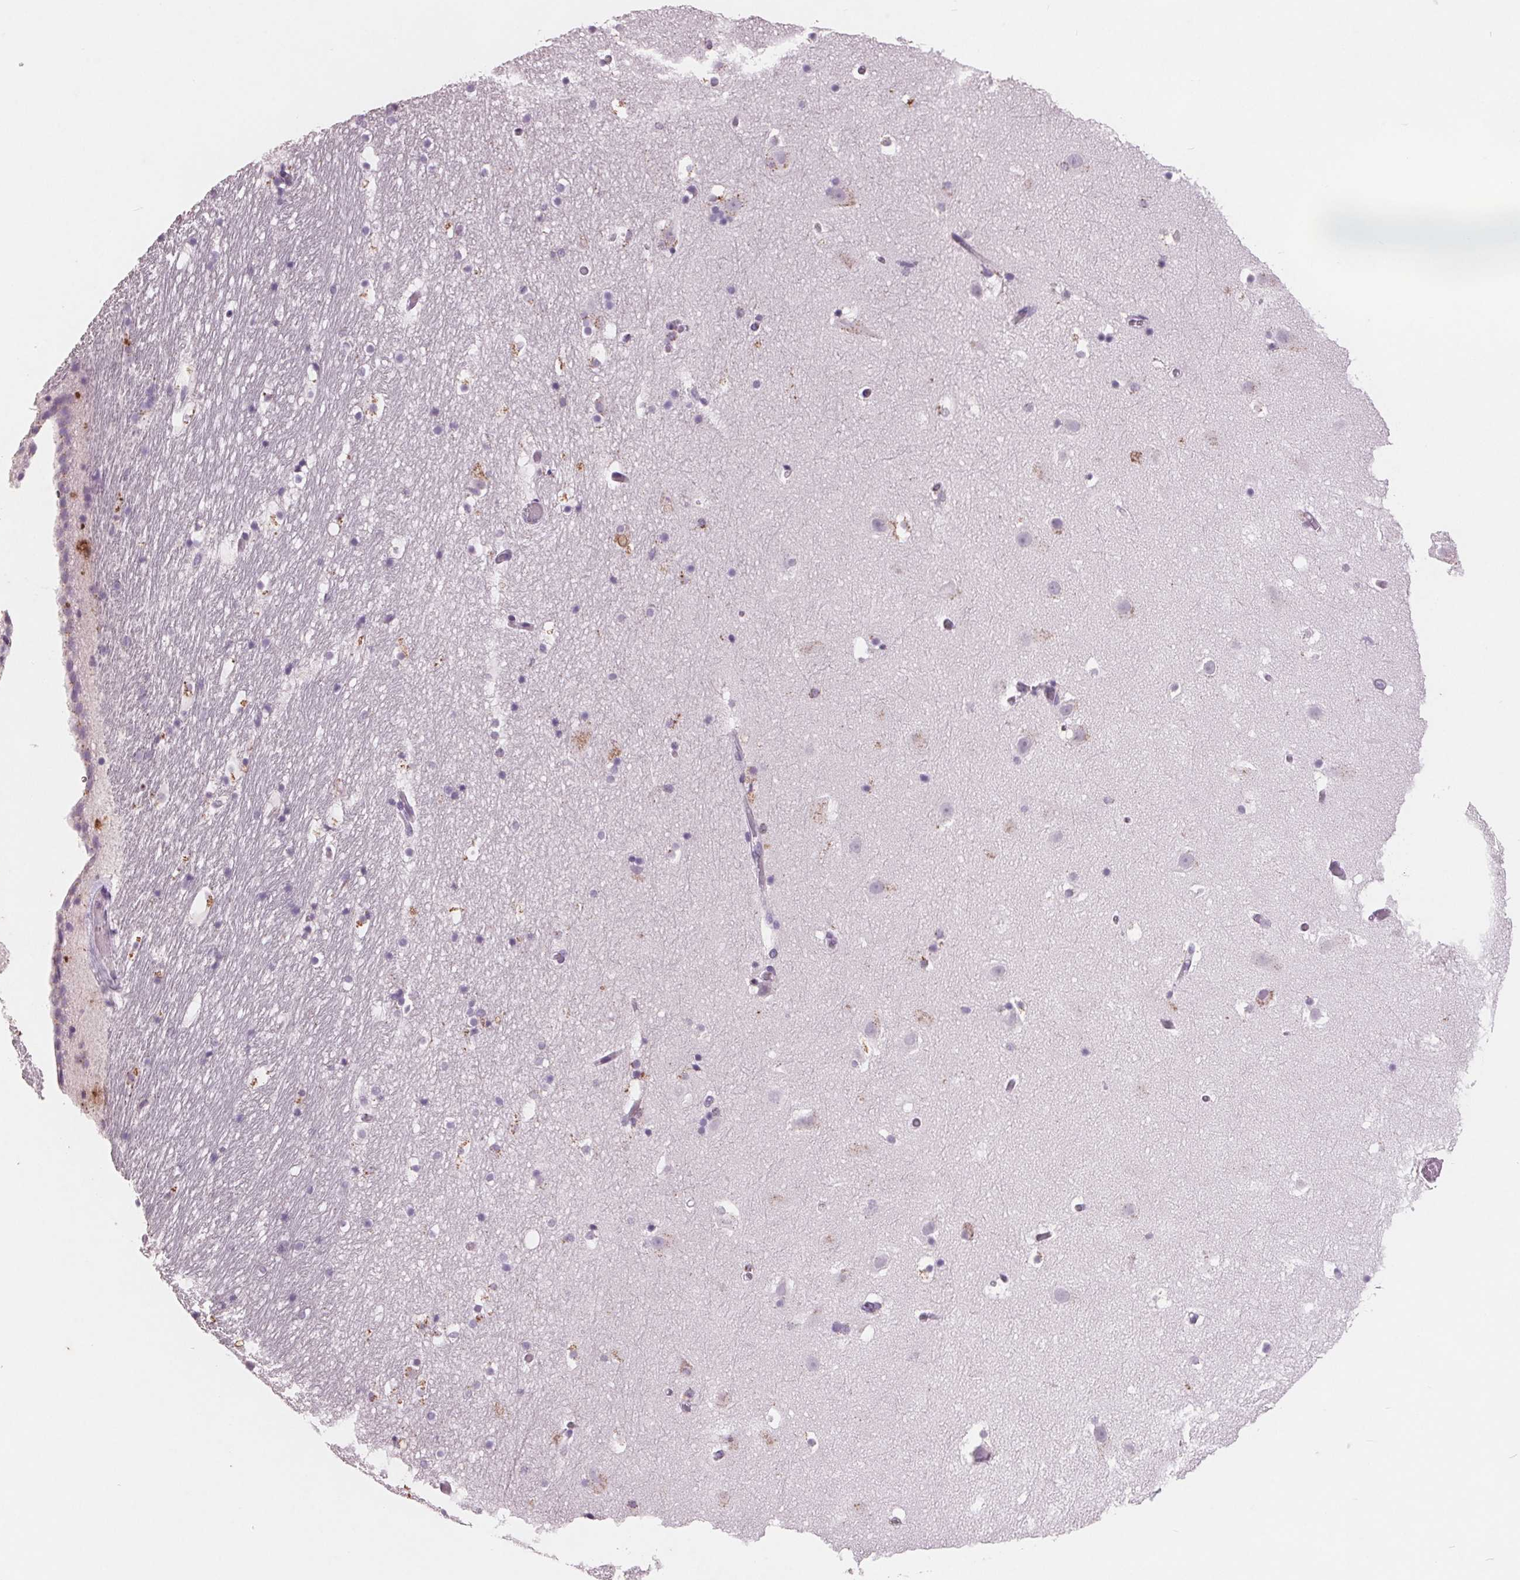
{"staining": {"intensity": "negative", "quantity": "none", "location": "none"}, "tissue": "hippocampus", "cell_type": "Glial cells", "image_type": "normal", "snomed": [{"axis": "morphology", "description": "Normal tissue, NOS"}, {"axis": "topography", "description": "Hippocampus"}], "caption": "This is a micrograph of immunohistochemistry (IHC) staining of unremarkable hippocampus, which shows no staining in glial cells.", "gene": "PTPN14", "patient": {"sex": "male", "age": 26}}